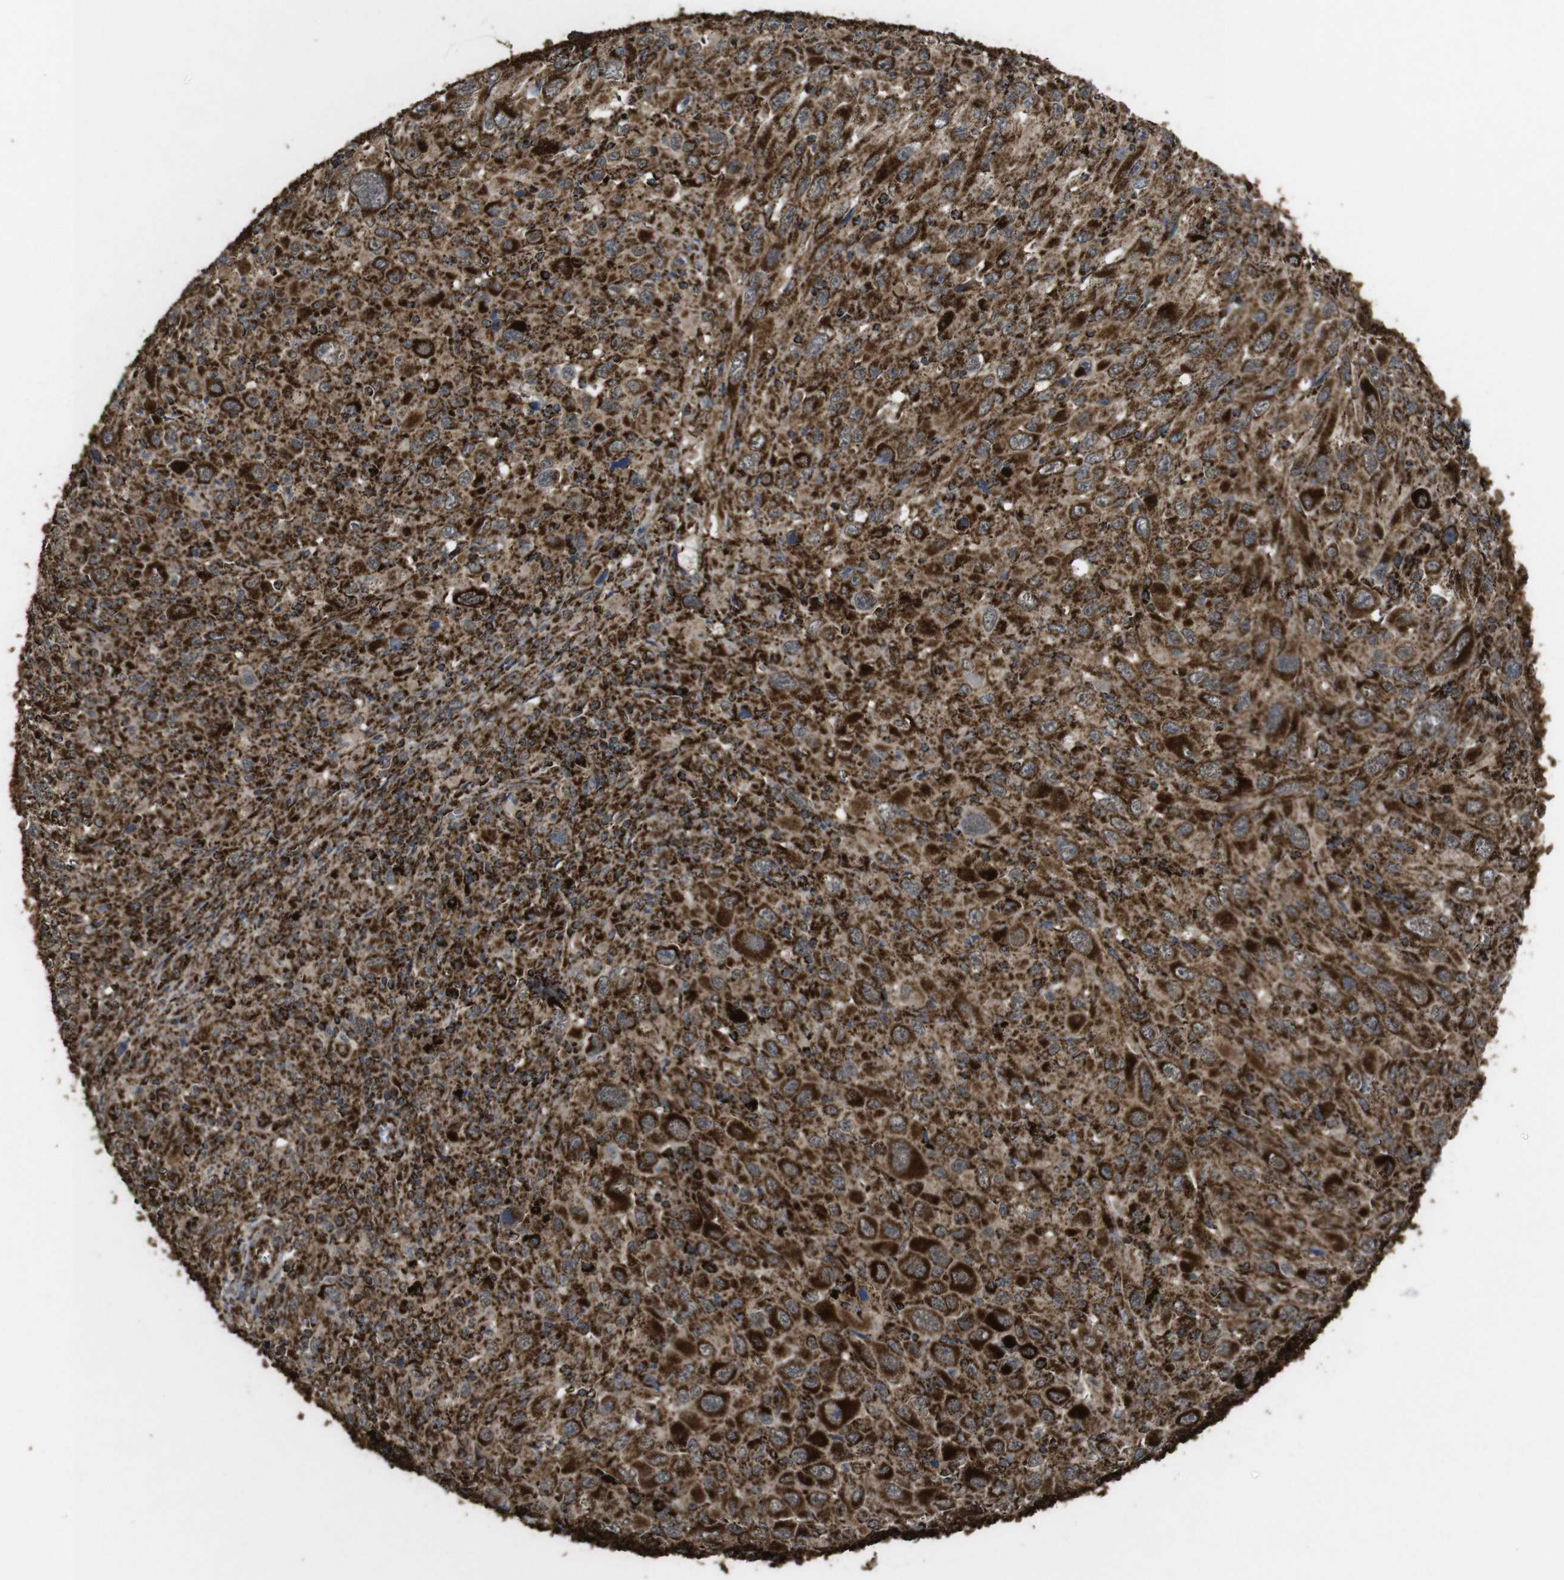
{"staining": {"intensity": "strong", "quantity": ">75%", "location": "cytoplasmic/membranous"}, "tissue": "melanoma", "cell_type": "Tumor cells", "image_type": "cancer", "snomed": [{"axis": "morphology", "description": "Malignant melanoma, Metastatic site"}, {"axis": "topography", "description": "Skin"}], "caption": "Protein expression analysis of human malignant melanoma (metastatic site) reveals strong cytoplasmic/membranous staining in about >75% of tumor cells.", "gene": "ATP5F1A", "patient": {"sex": "female", "age": 56}}